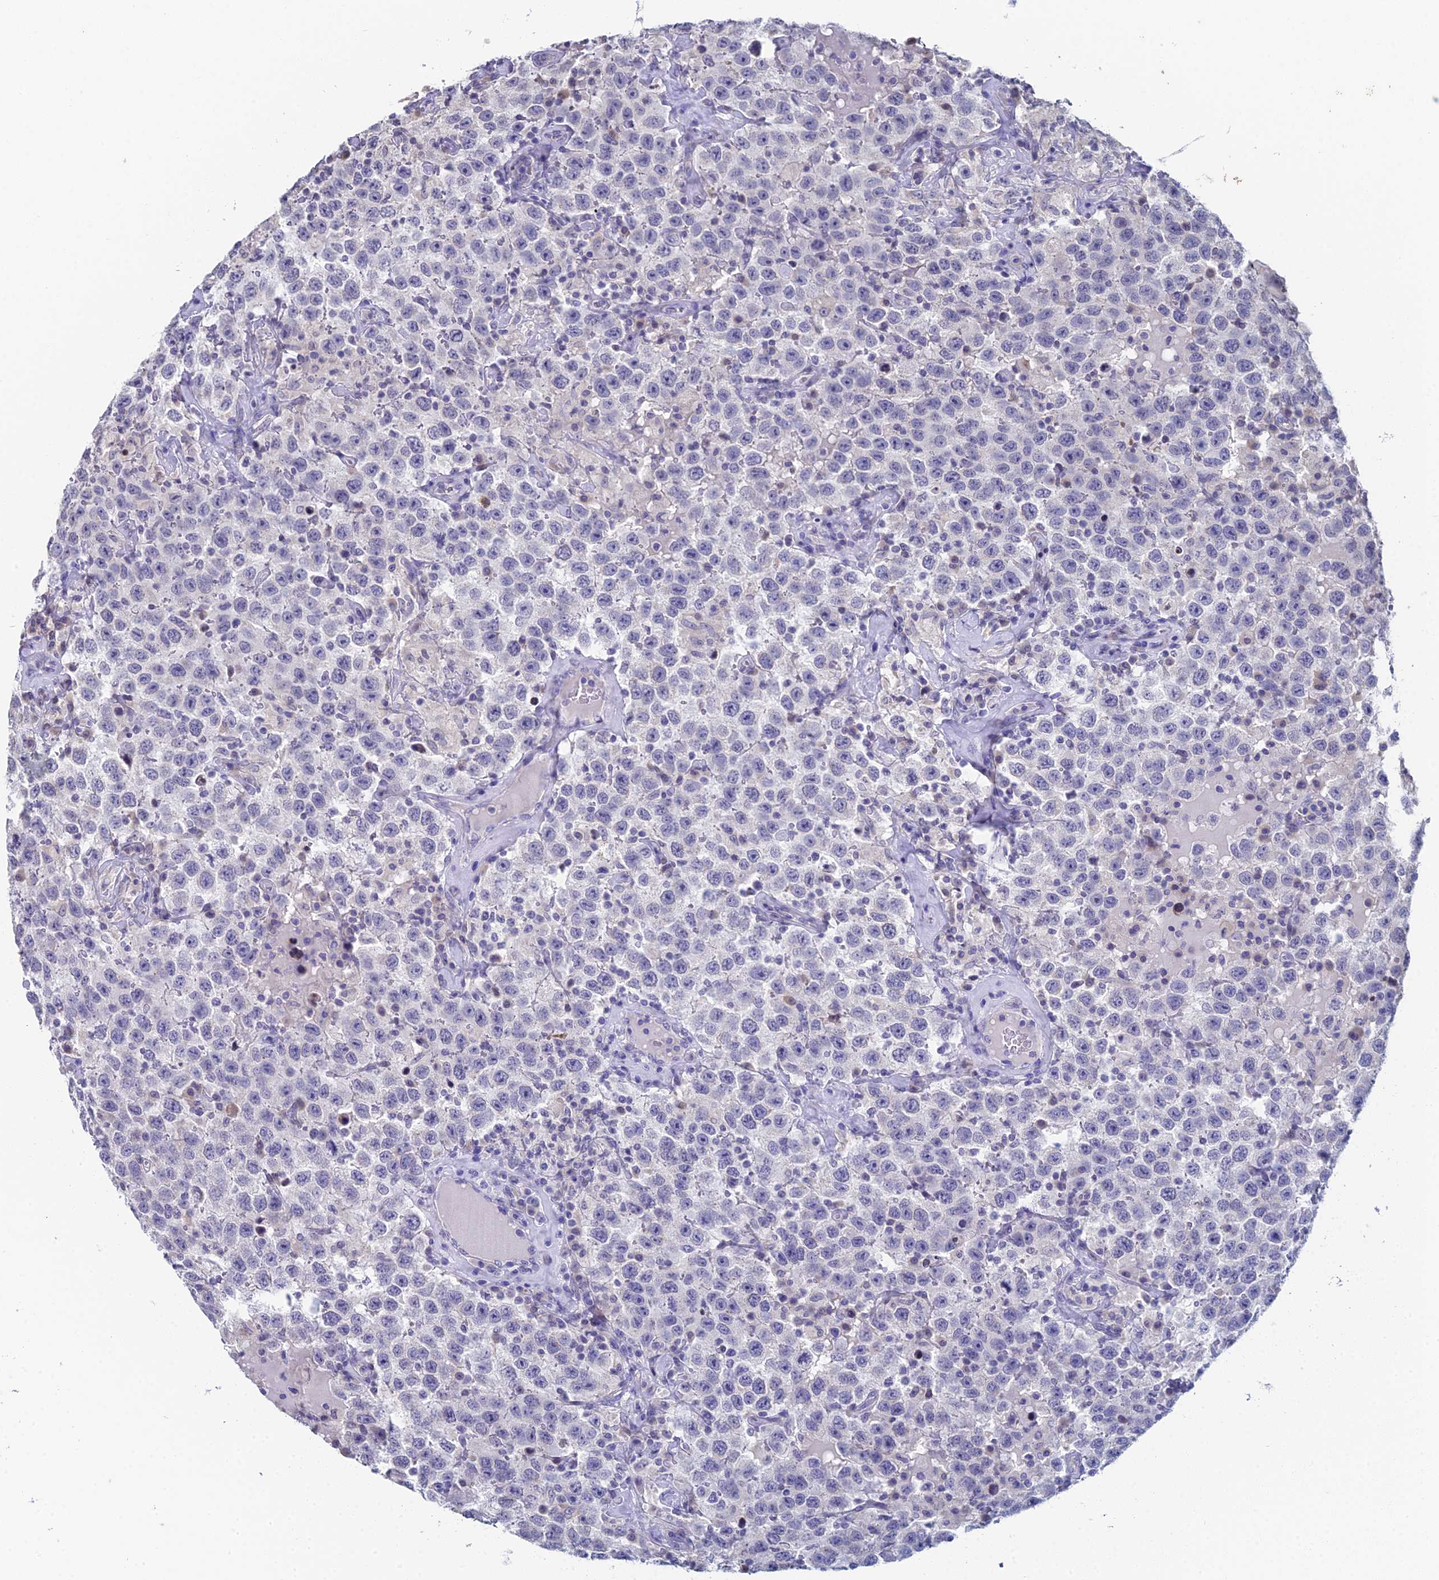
{"staining": {"intensity": "negative", "quantity": "none", "location": "none"}, "tissue": "testis cancer", "cell_type": "Tumor cells", "image_type": "cancer", "snomed": [{"axis": "morphology", "description": "Seminoma, NOS"}, {"axis": "topography", "description": "Testis"}], "caption": "High magnification brightfield microscopy of testis cancer stained with DAB (3,3'-diaminobenzidine) (brown) and counterstained with hematoxylin (blue): tumor cells show no significant expression.", "gene": "PRR22", "patient": {"sex": "male", "age": 41}}